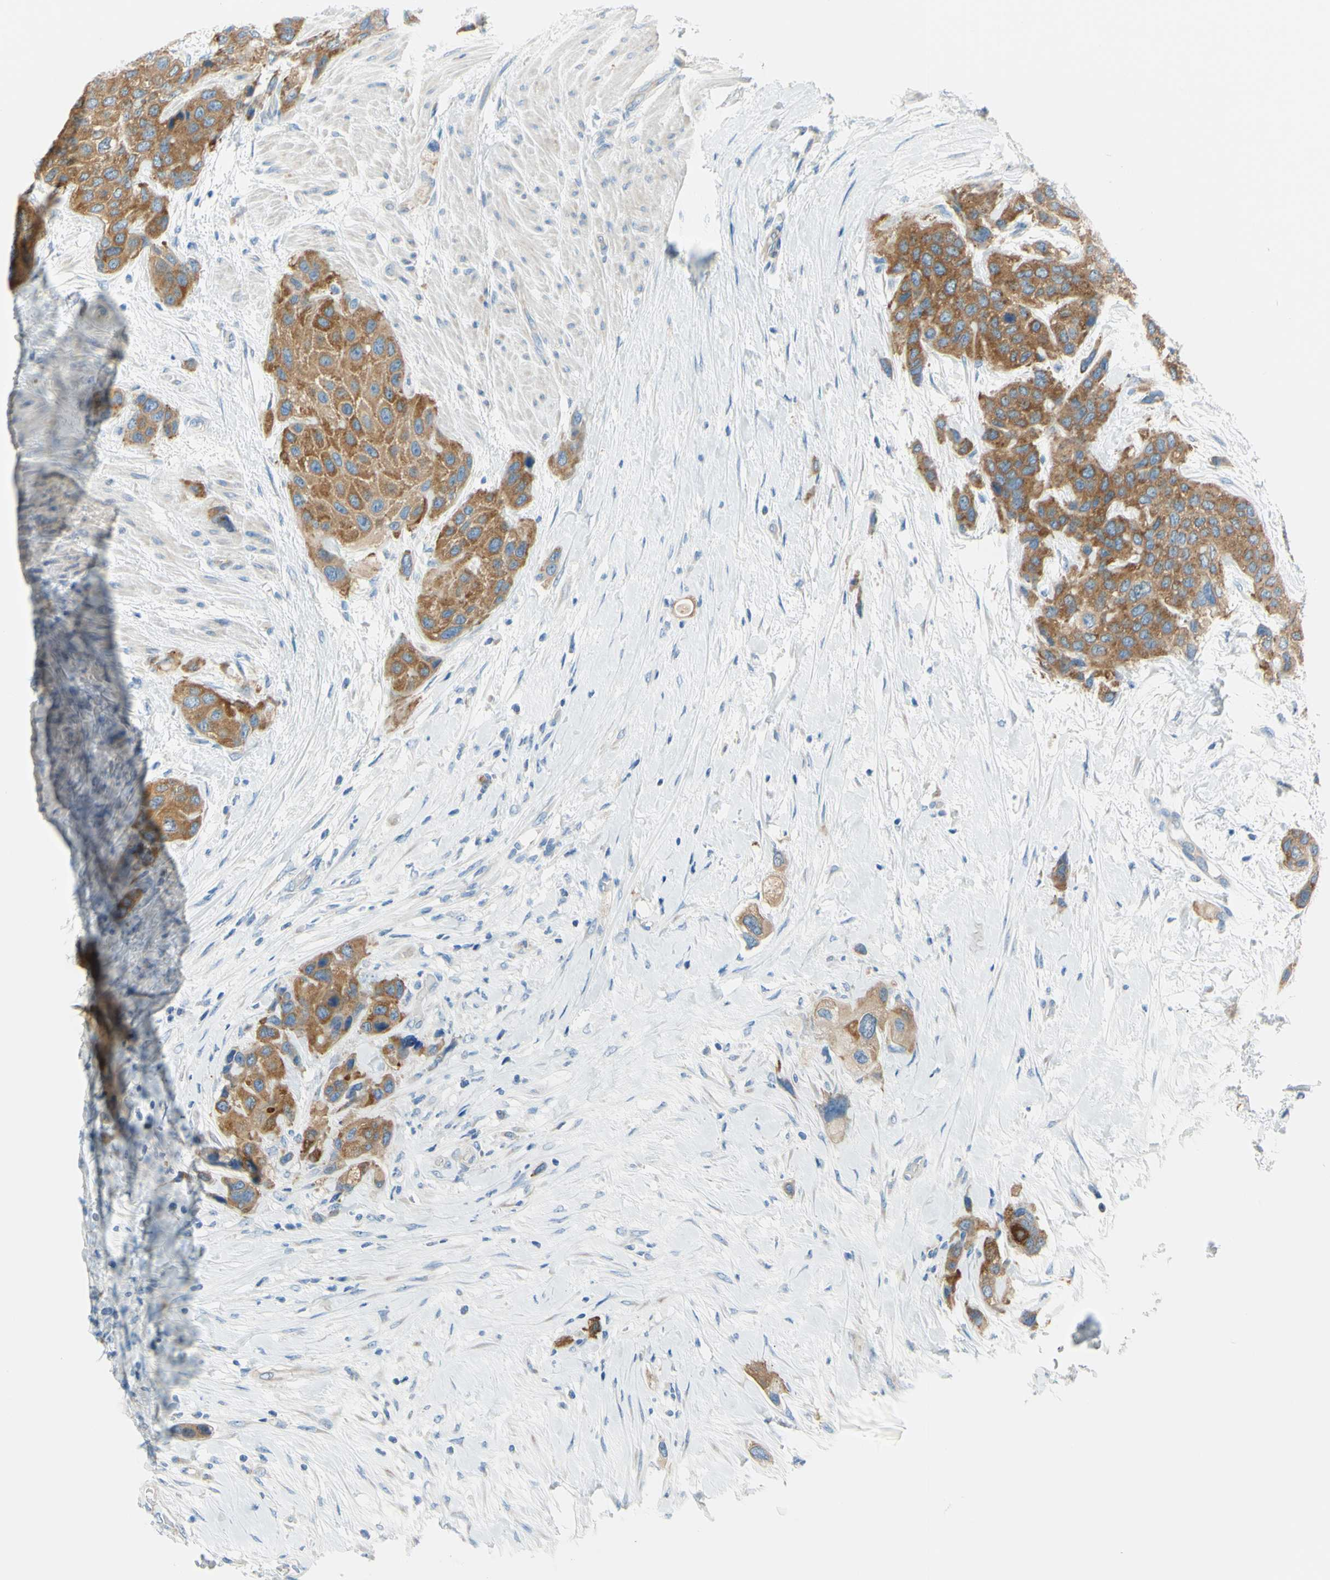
{"staining": {"intensity": "moderate", "quantity": ">75%", "location": "cytoplasmic/membranous"}, "tissue": "urothelial cancer", "cell_type": "Tumor cells", "image_type": "cancer", "snomed": [{"axis": "morphology", "description": "Urothelial carcinoma, High grade"}, {"axis": "topography", "description": "Urinary bladder"}], "caption": "Protein staining shows moderate cytoplasmic/membranous staining in about >75% of tumor cells in urothelial cancer.", "gene": "FRMD4B", "patient": {"sex": "female", "age": 56}}